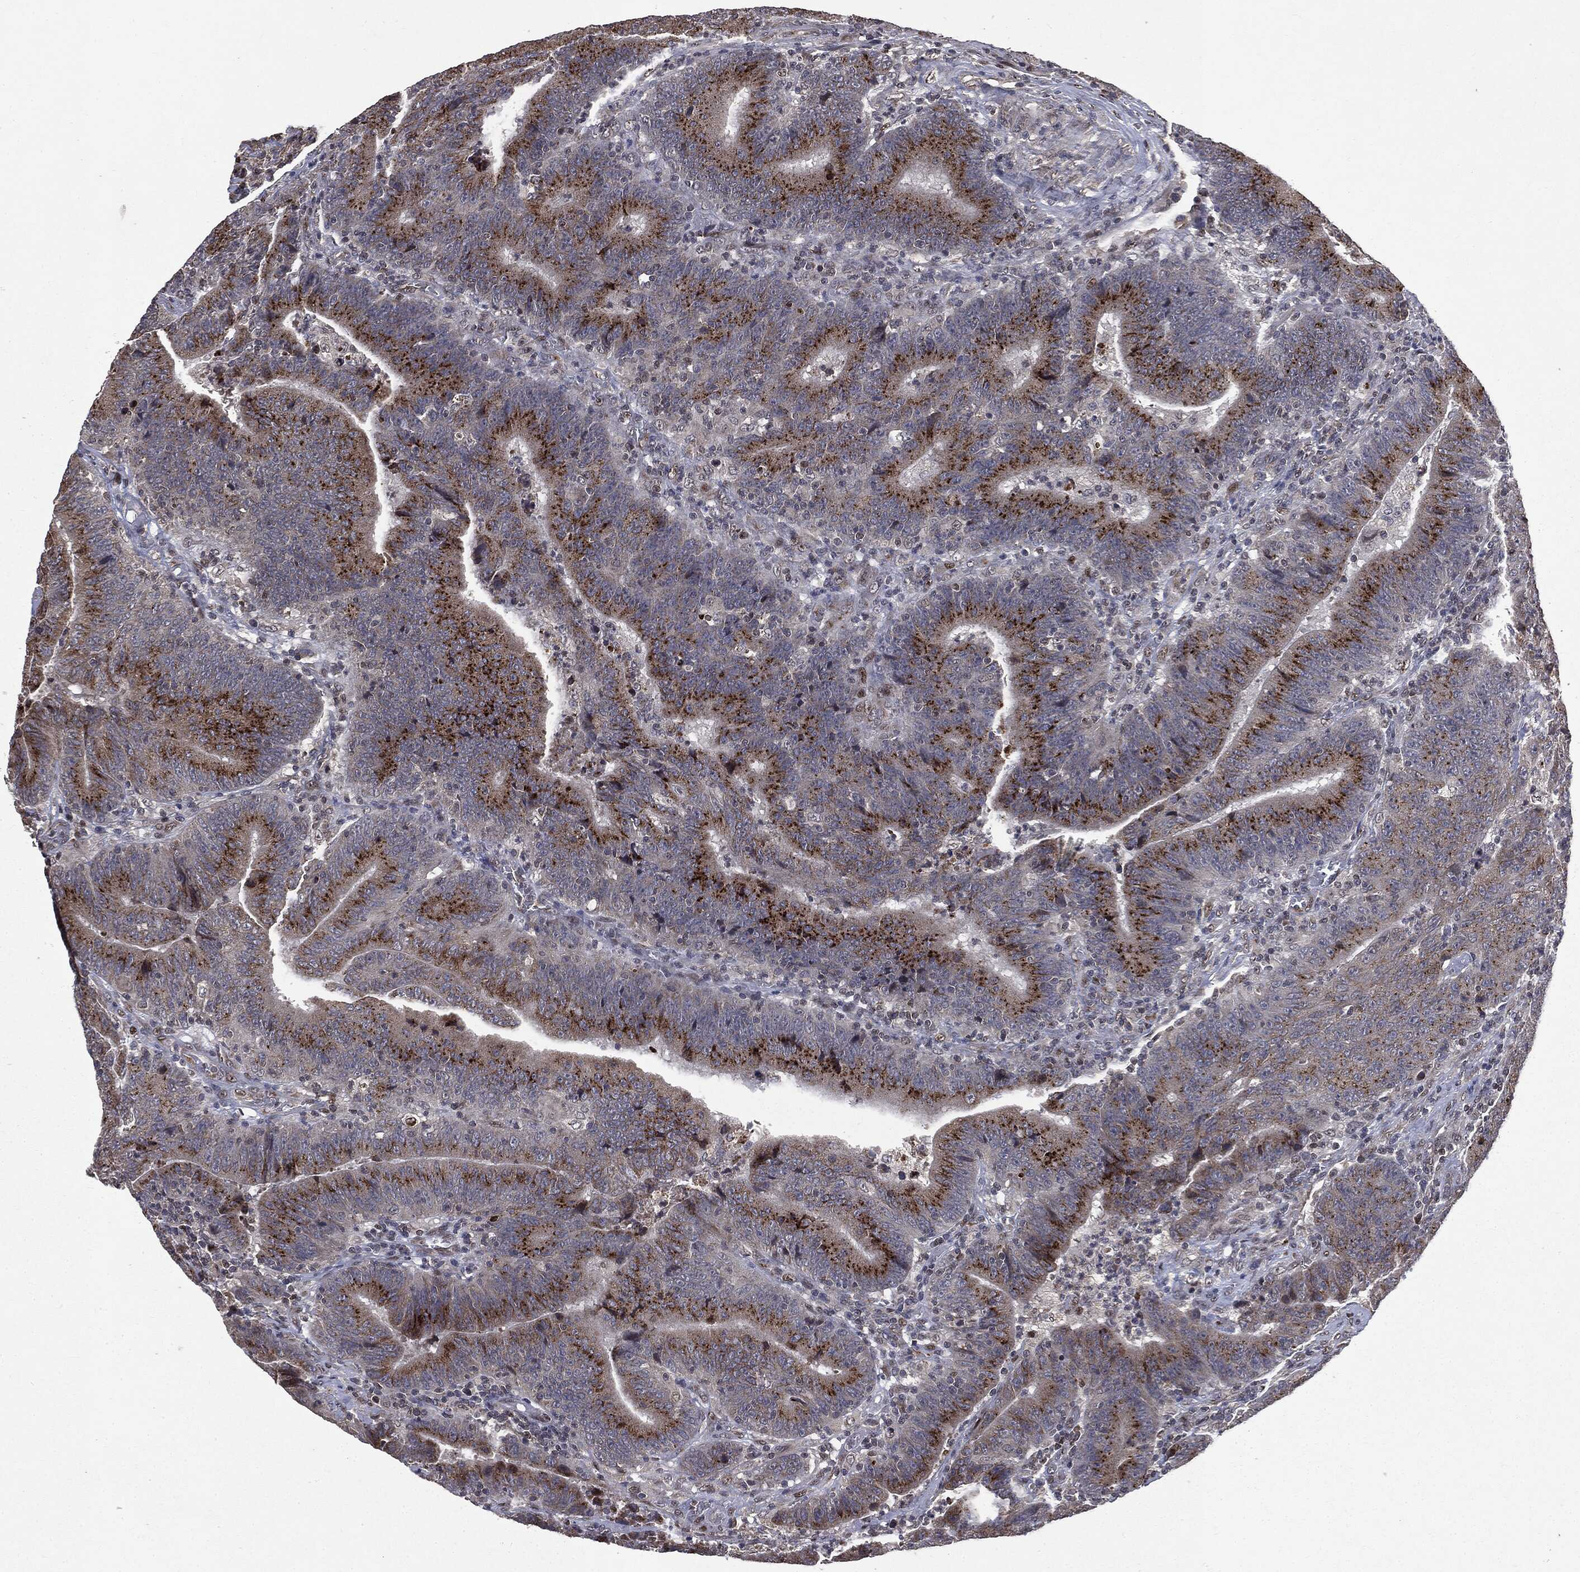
{"staining": {"intensity": "strong", "quantity": ">75%", "location": "cytoplasmic/membranous"}, "tissue": "colorectal cancer", "cell_type": "Tumor cells", "image_type": "cancer", "snomed": [{"axis": "morphology", "description": "Adenocarcinoma, NOS"}, {"axis": "topography", "description": "Colon"}], "caption": "This micrograph exhibits colorectal cancer stained with immunohistochemistry (IHC) to label a protein in brown. The cytoplasmic/membranous of tumor cells show strong positivity for the protein. Nuclei are counter-stained blue.", "gene": "PLPPR2", "patient": {"sex": "female", "age": 75}}